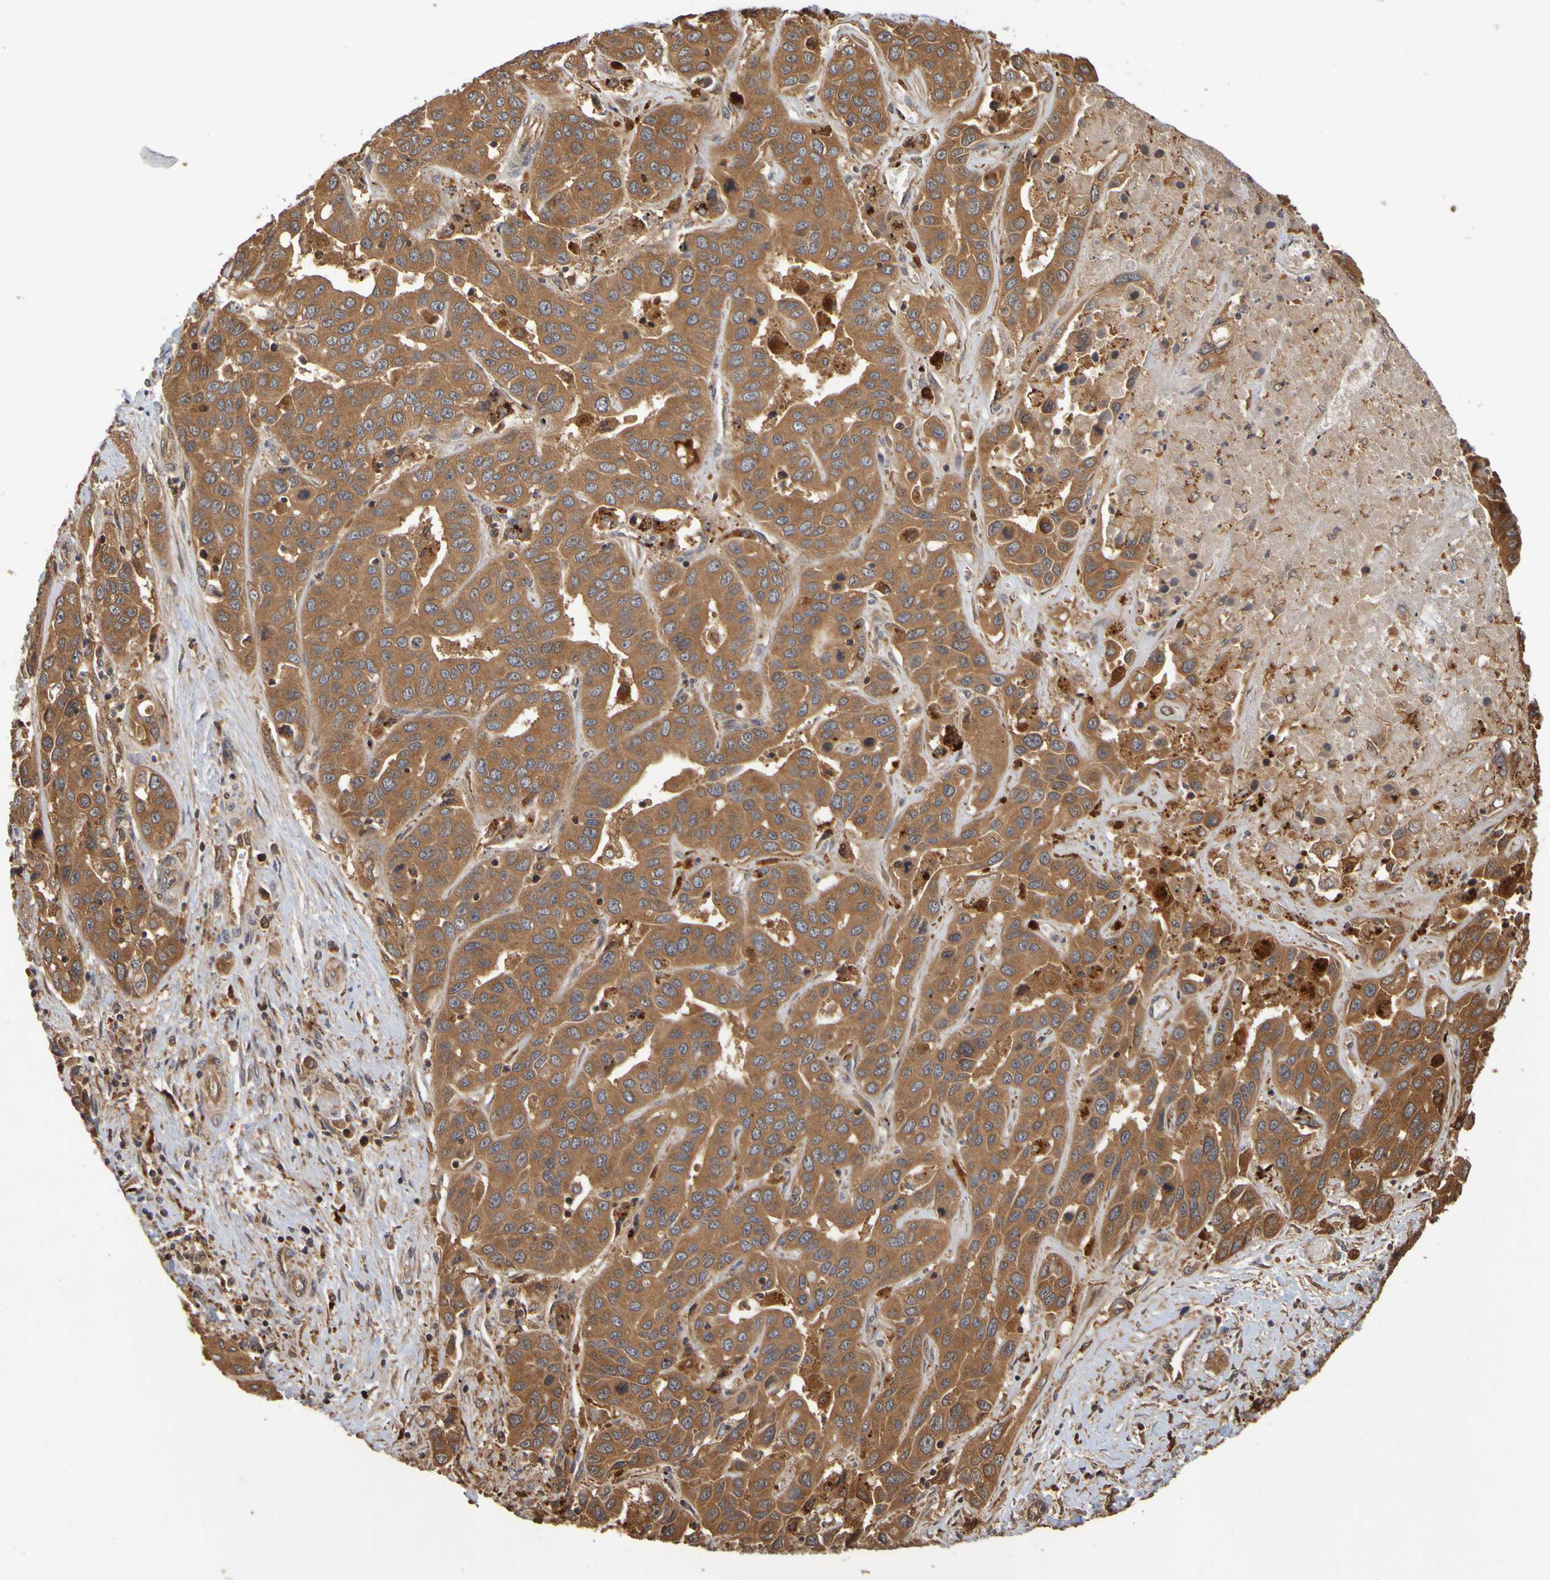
{"staining": {"intensity": "moderate", "quantity": ">75%", "location": "cytoplasmic/membranous"}, "tissue": "liver cancer", "cell_type": "Tumor cells", "image_type": "cancer", "snomed": [{"axis": "morphology", "description": "Cholangiocarcinoma"}, {"axis": "topography", "description": "Liver"}], "caption": "Liver cancer (cholangiocarcinoma) stained with a protein marker reveals moderate staining in tumor cells.", "gene": "OCRL", "patient": {"sex": "female", "age": 52}}